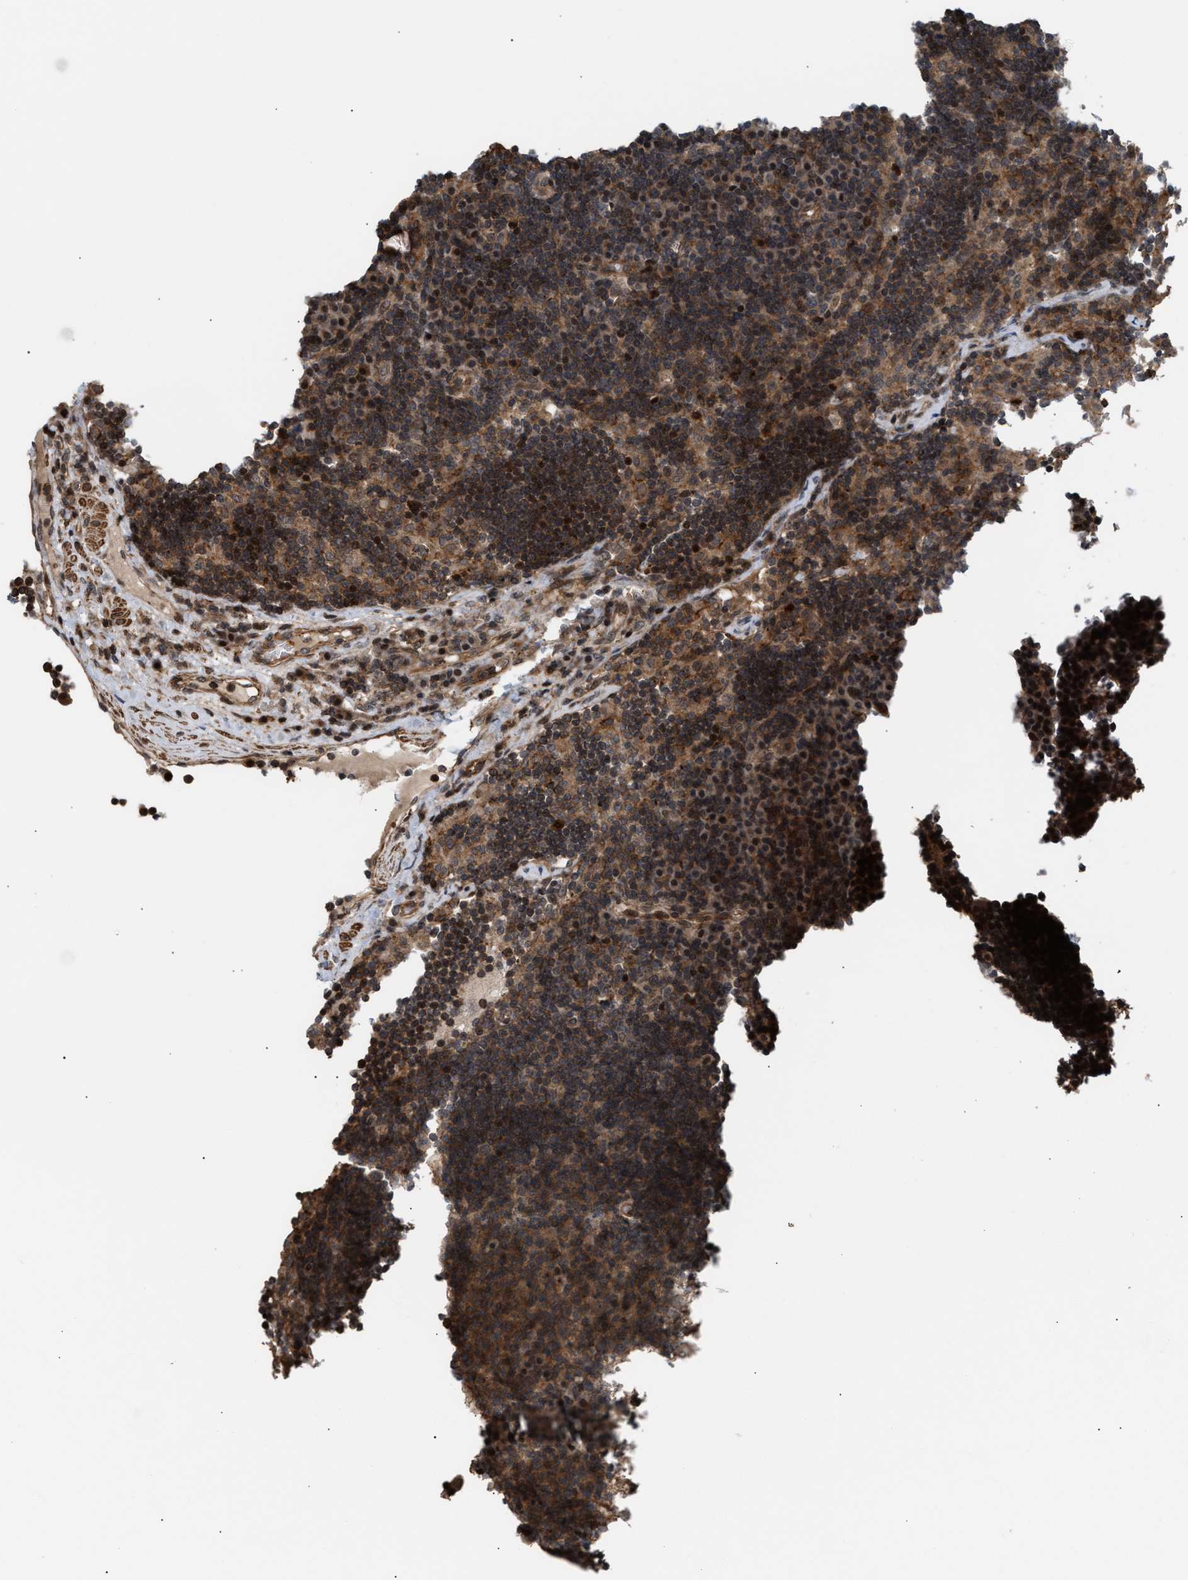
{"staining": {"intensity": "moderate", "quantity": ">75%", "location": "cytoplasmic/membranous,nuclear"}, "tissue": "lymph node", "cell_type": "Germinal center cells", "image_type": "normal", "snomed": [{"axis": "morphology", "description": "Normal tissue, NOS"}, {"axis": "morphology", "description": "Squamous cell carcinoma, metastatic, NOS"}, {"axis": "topography", "description": "Lymph node"}], "caption": "Lymph node stained with DAB immunohistochemistry (IHC) demonstrates medium levels of moderate cytoplasmic/membranous,nuclear staining in approximately >75% of germinal center cells.", "gene": "STAU2", "patient": {"sex": "female", "age": 53}}